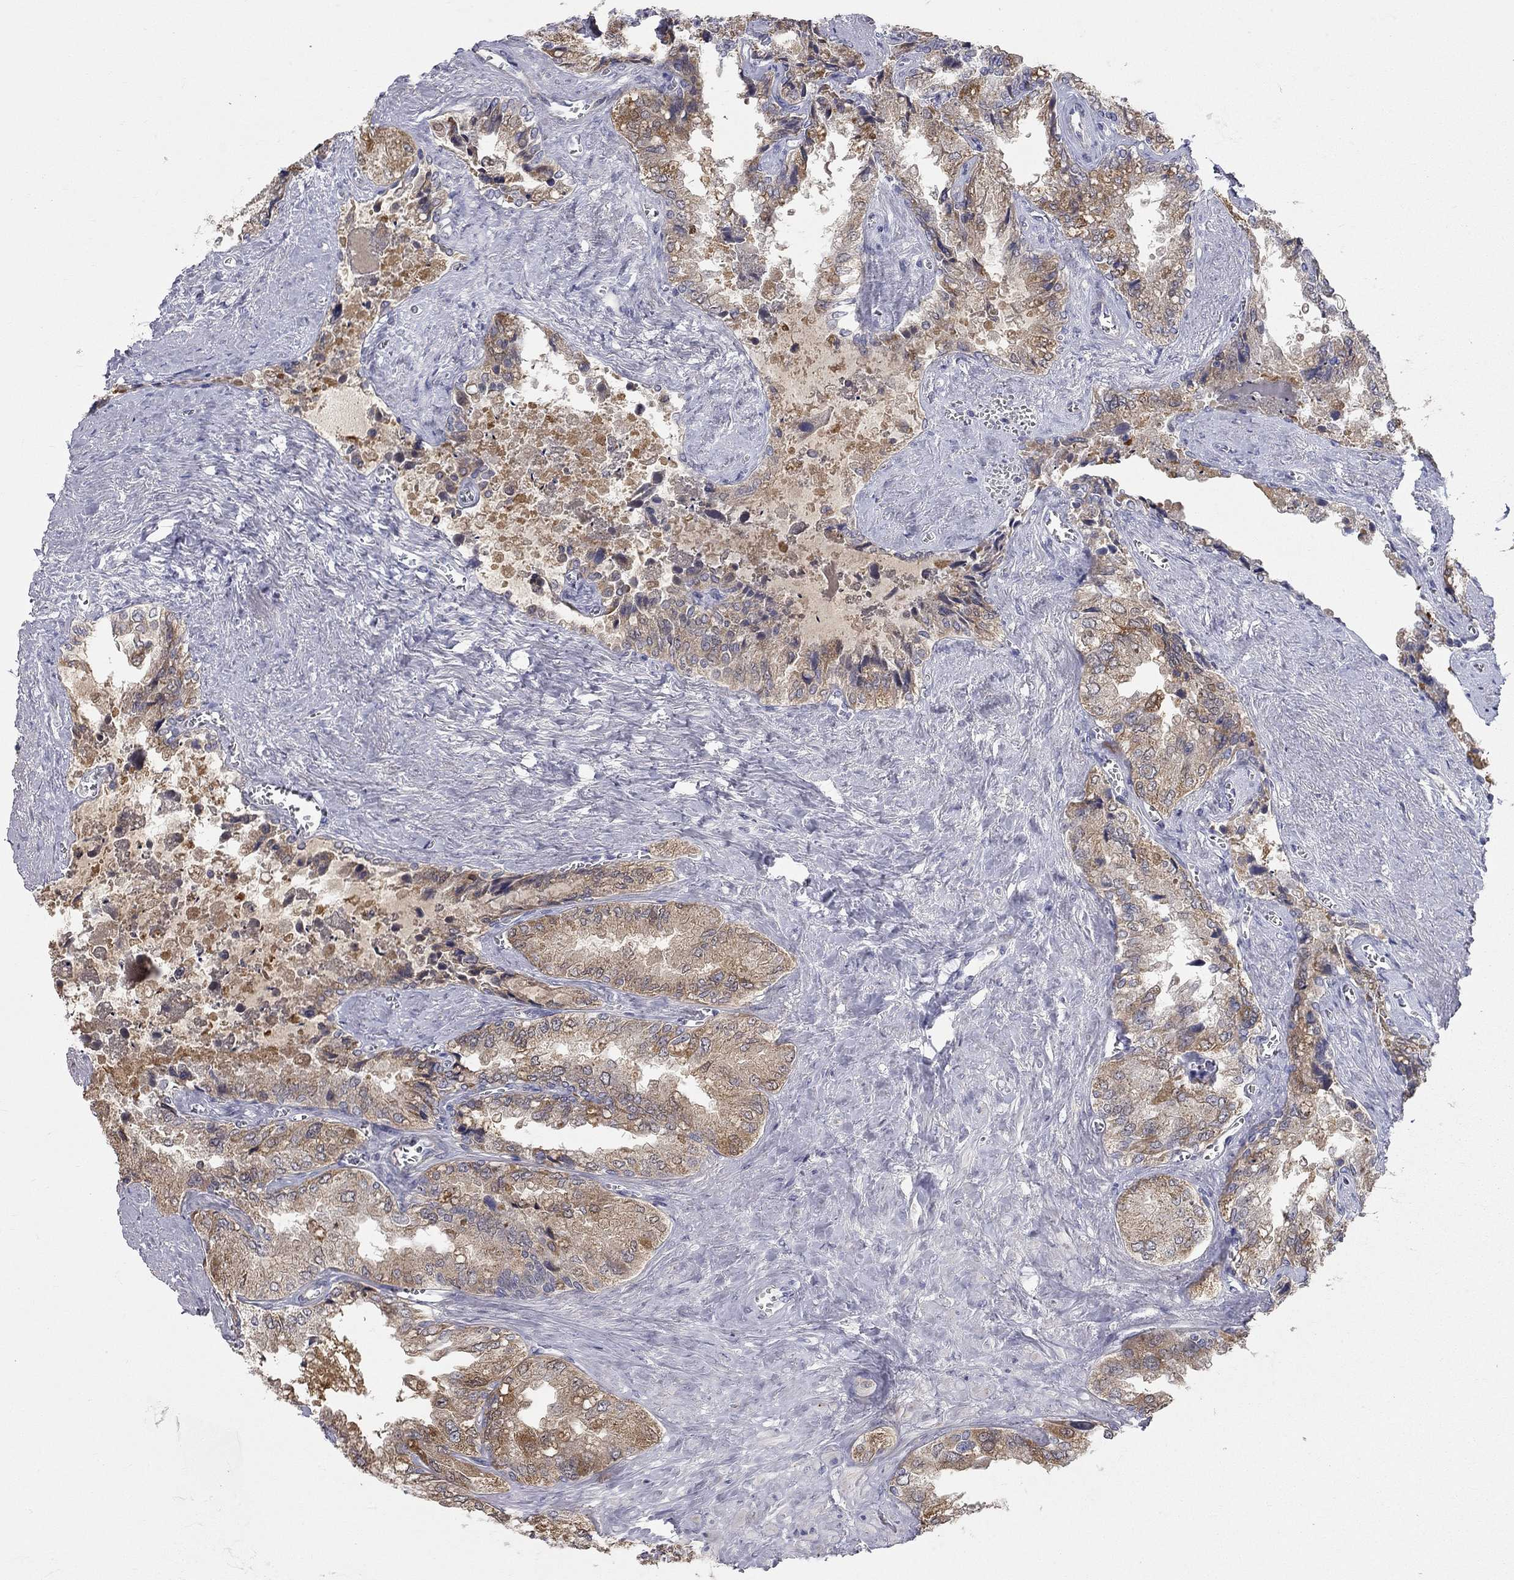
{"staining": {"intensity": "strong", "quantity": "<25%", "location": "cytoplasmic/membranous"}, "tissue": "seminal vesicle", "cell_type": "Glandular cells", "image_type": "normal", "snomed": [{"axis": "morphology", "description": "Normal tissue, NOS"}, {"axis": "topography", "description": "Seminal veicle"}], "caption": "Strong cytoplasmic/membranous positivity is identified in approximately <25% of glandular cells in unremarkable seminal vesicle. The staining was performed using DAB to visualize the protein expression in brown, while the nuclei were stained in blue with hematoxylin (Magnification: 20x).", "gene": "CFAP161", "patient": {"sex": "male", "age": 67}}